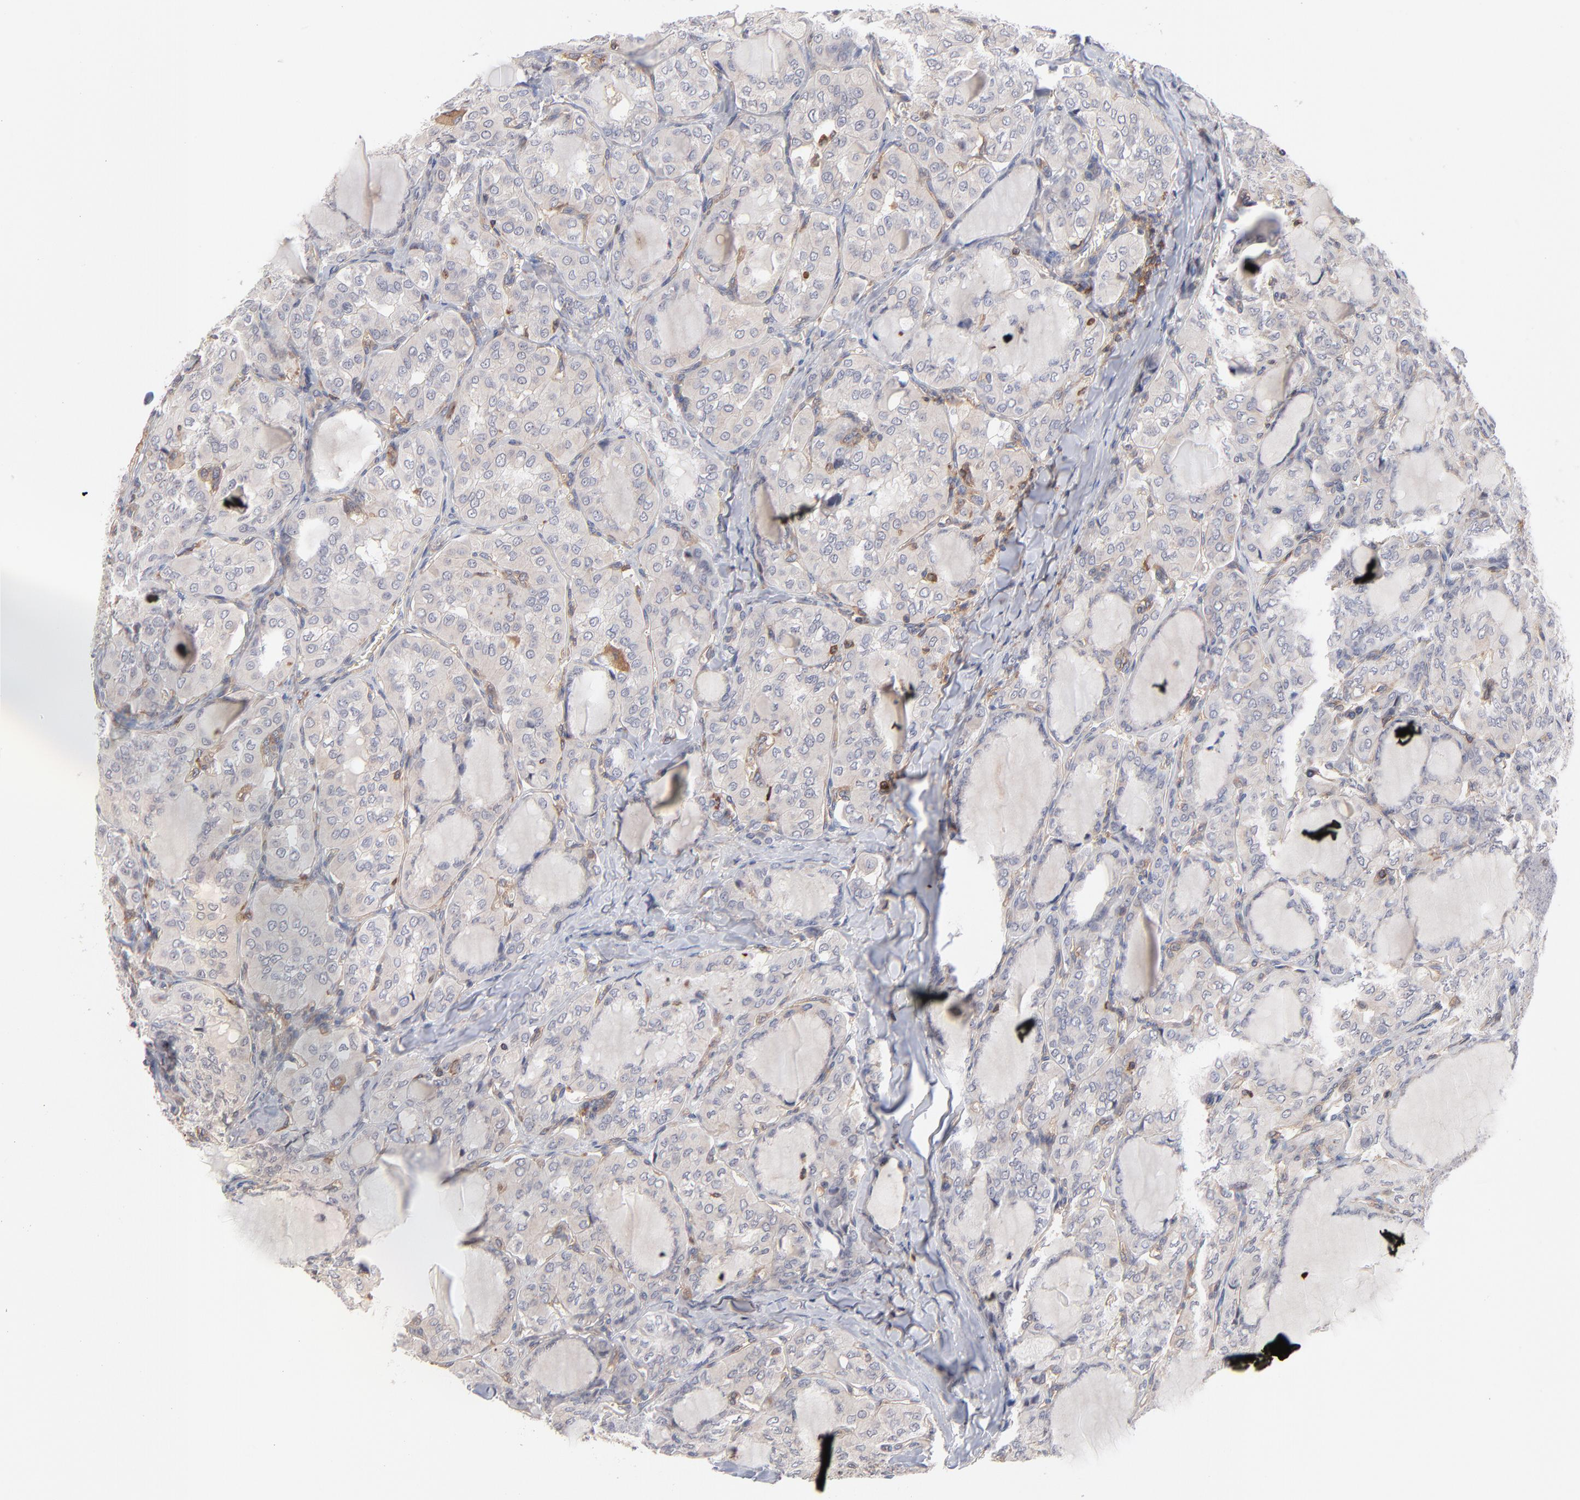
{"staining": {"intensity": "negative", "quantity": "none", "location": "none"}, "tissue": "thyroid cancer", "cell_type": "Tumor cells", "image_type": "cancer", "snomed": [{"axis": "morphology", "description": "Papillary adenocarcinoma, NOS"}, {"axis": "topography", "description": "Thyroid gland"}], "caption": "Image shows no significant protein positivity in tumor cells of thyroid papillary adenocarcinoma. (Stains: DAB immunohistochemistry with hematoxylin counter stain, Microscopy: brightfield microscopy at high magnification).", "gene": "WIPF1", "patient": {"sex": "male", "age": 20}}